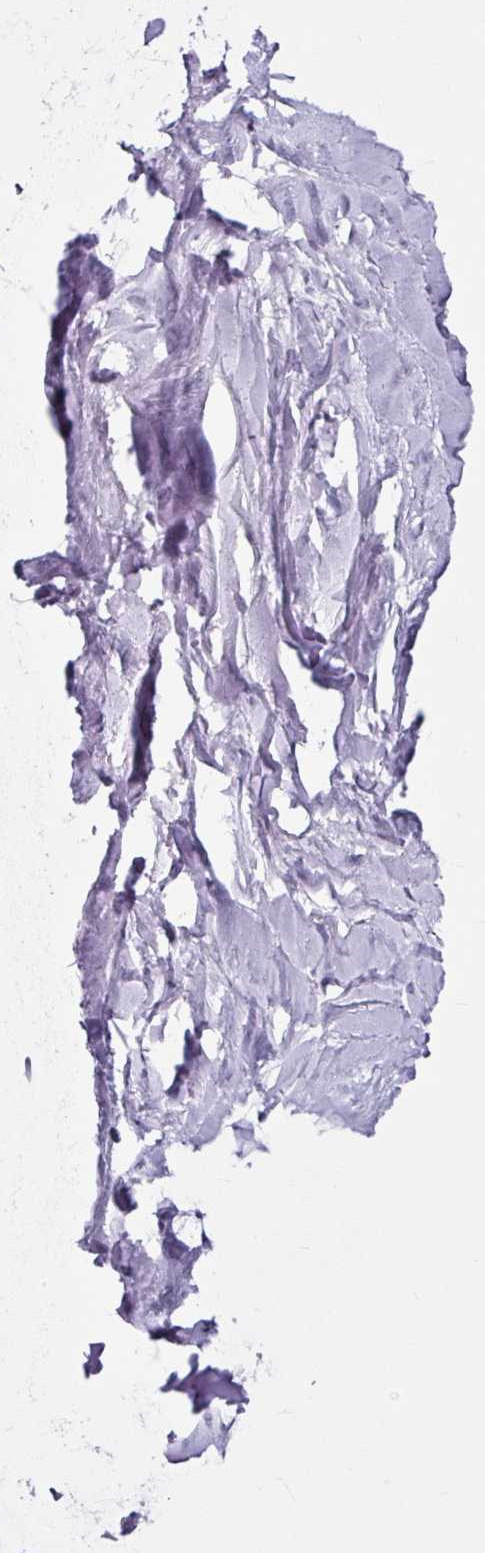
{"staining": {"intensity": "negative", "quantity": "none", "location": "none"}, "tissue": "soft tissue", "cell_type": "Chondrocytes", "image_type": "normal", "snomed": [{"axis": "morphology", "description": "Normal tissue, NOS"}, {"axis": "topography", "description": "Cartilage tissue"}, {"axis": "topography", "description": "Bronchus"}, {"axis": "topography", "description": "Peripheral nerve tissue"}], "caption": "This is an immunohistochemistry histopathology image of normal soft tissue. There is no positivity in chondrocytes.", "gene": "ANKRD1", "patient": {"sex": "female", "age": 59}}